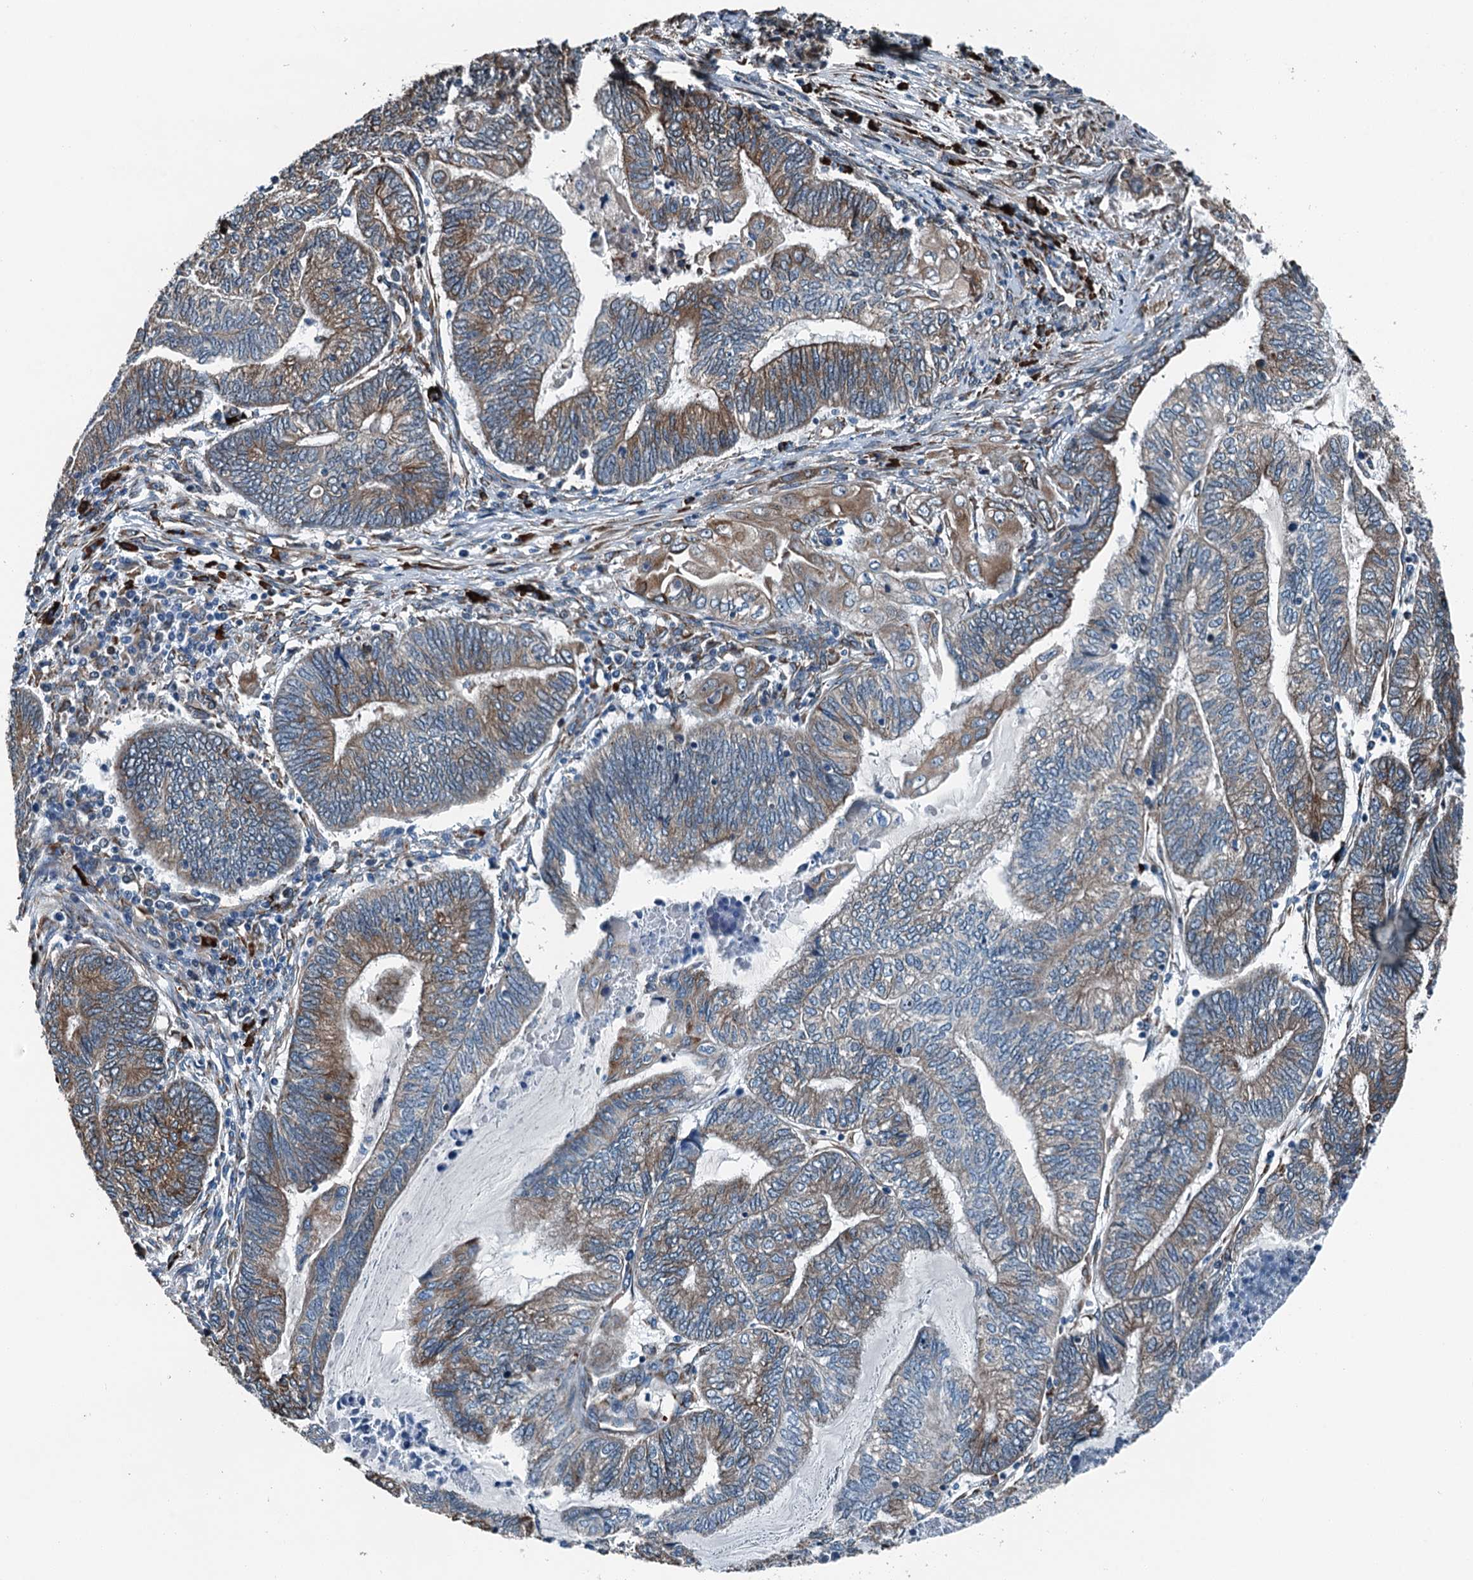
{"staining": {"intensity": "moderate", "quantity": "25%-75%", "location": "cytoplasmic/membranous"}, "tissue": "endometrial cancer", "cell_type": "Tumor cells", "image_type": "cancer", "snomed": [{"axis": "morphology", "description": "Adenocarcinoma, NOS"}, {"axis": "topography", "description": "Uterus"}, {"axis": "topography", "description": "Endometrium"}], "caption": "Human adenocarcinoma (endometrial) stained with a brown dye reveals moderate cytoplasmic/membranous positive expression in about 25%-75% of tumor cells.", "gene": "TAMALIN", "patient": {"sex": "female", "age": 70}}